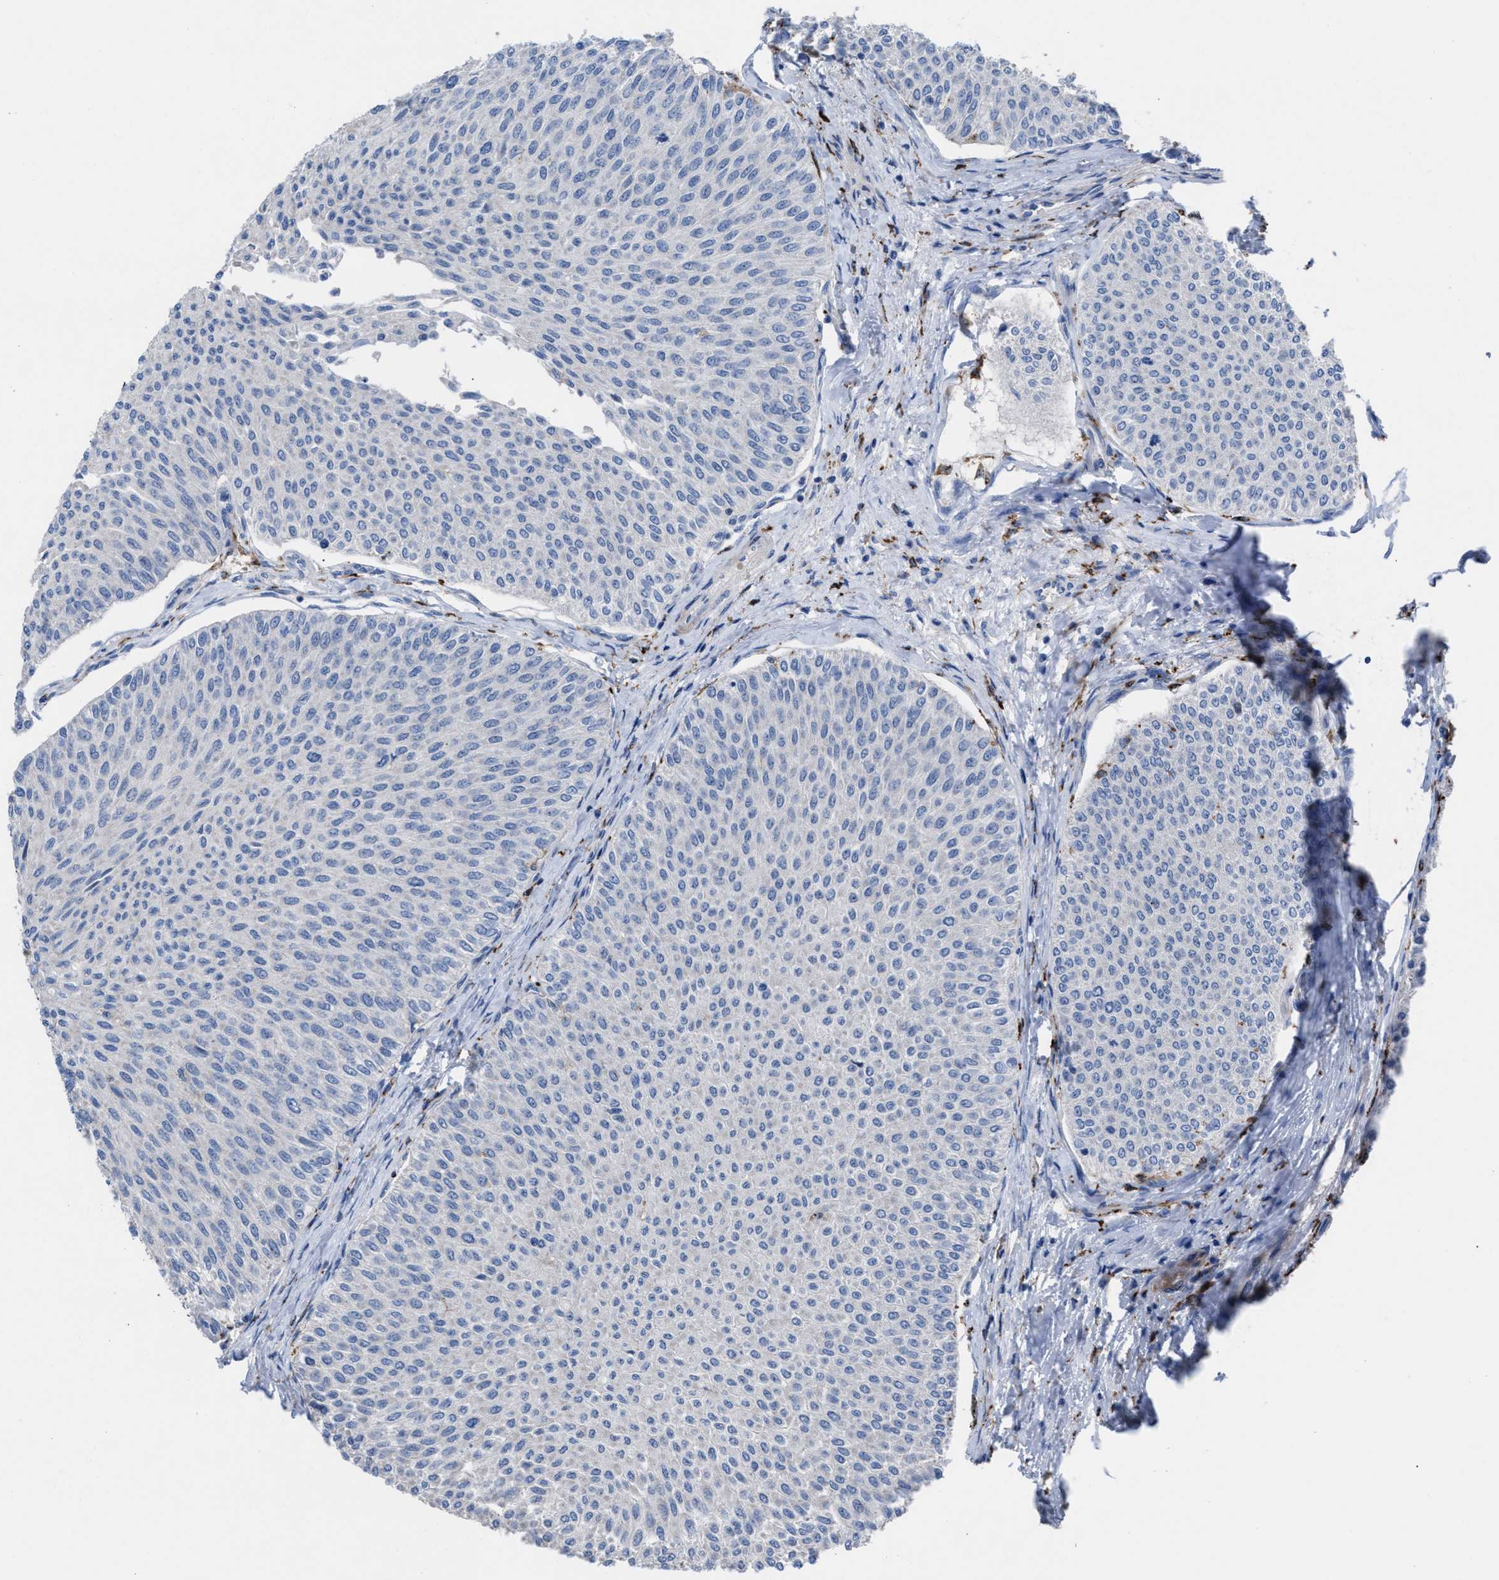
{"staining": {"intensity": "negative", "quantity": "none", "location": "none"}, "tissue": "urothelial cancer", "cell_type": "Tumor cells", "image_type": "cancer", "snomed": [{"axis": "morphology", "description": "Urothelial carcinoma, Low grade"}, {"axis": "topography", "description": "Urinary bladder"}], "caption": "There is no significant staining in tumor cells of urothelial cancer.", "gene": "SLC47A1", "patient": {"sex": "male", "age": 78}}